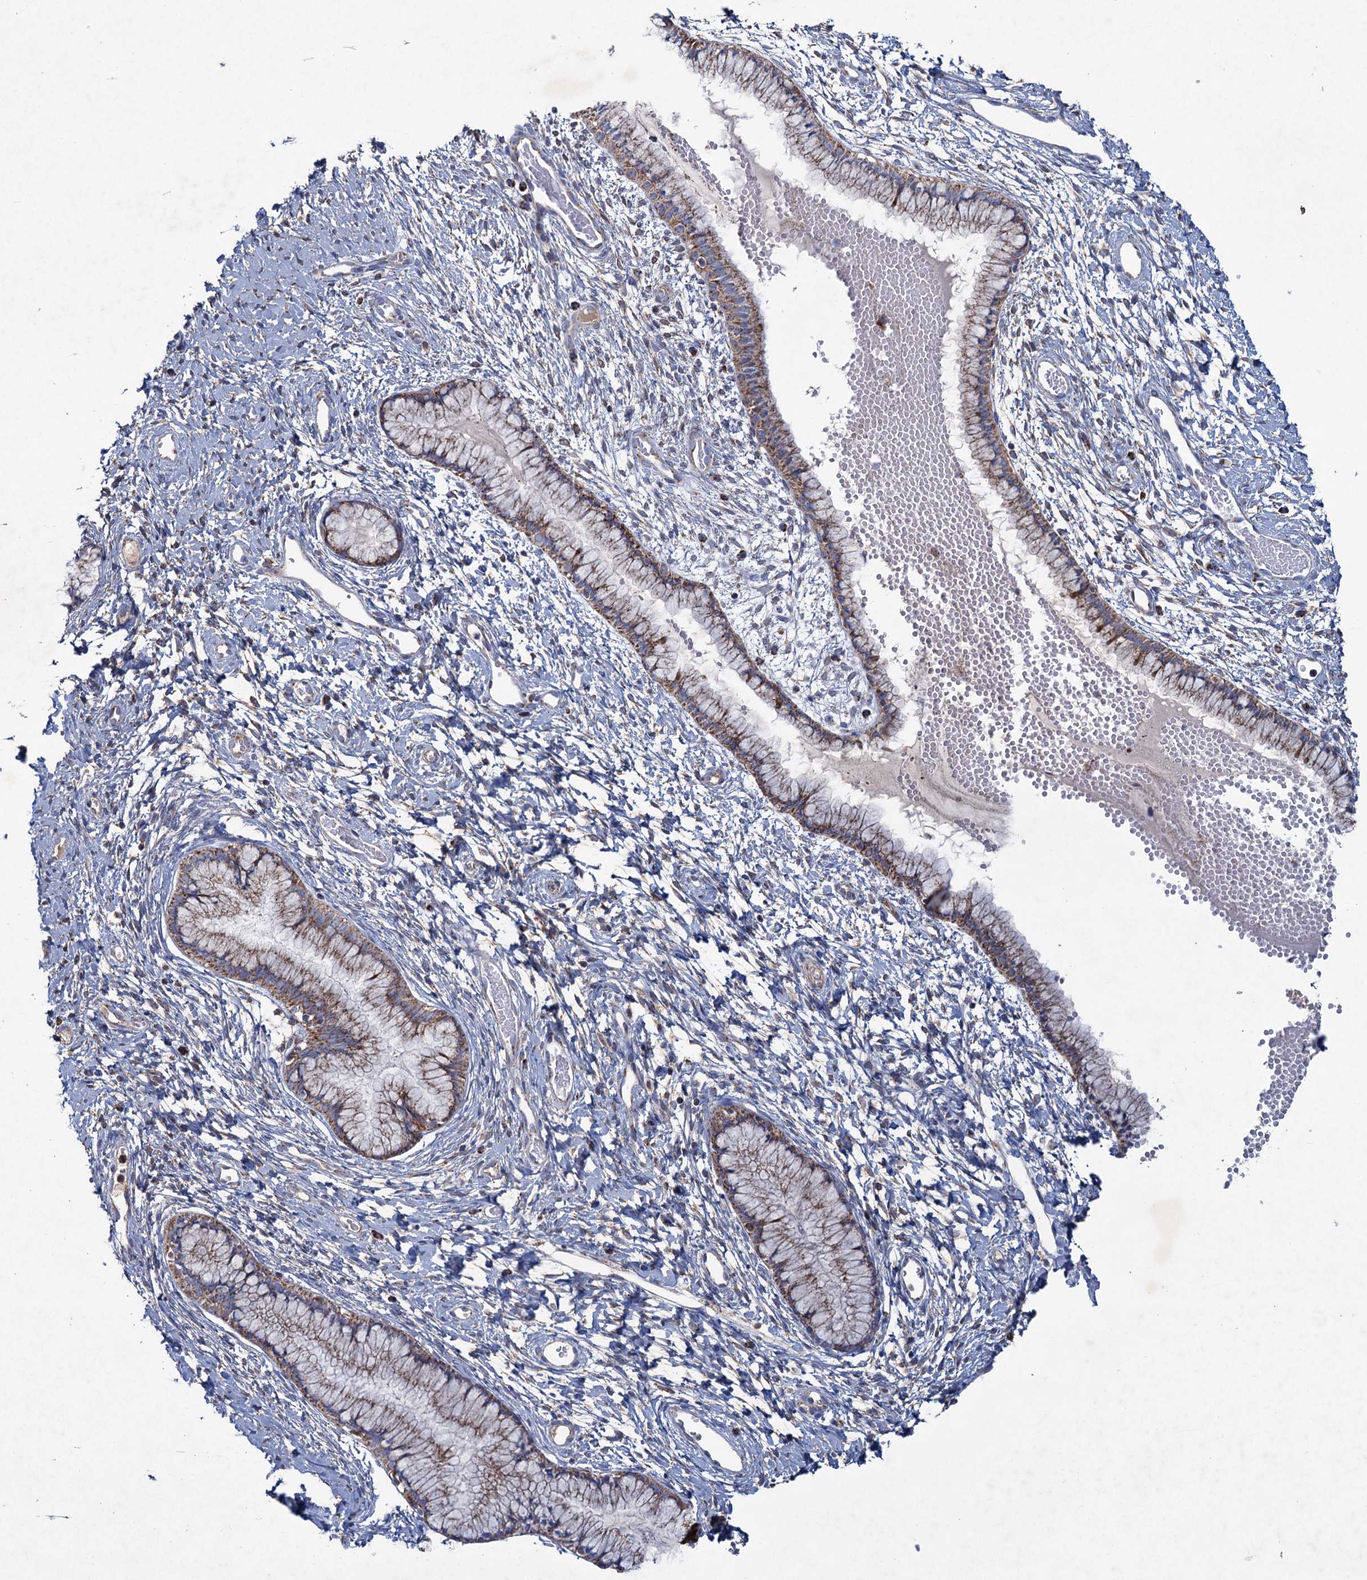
{"staining": {"intensity": "moderate", "quantity": "25%-75%", "location": "cytoplasmic/membranous"}, "tissue": "cervix", "cell_type": "Glandular cells", "image_type": "normal", "snomed": [{"axis": "morphology", "description": "Normal tissue, NOS"}, {"axis": "topography", "description": "Cervix"}], "caption": "Human cervix stained for a protein (brown) displays moderate cytoplasmic/membranous positive staining in approximately 25%-75% of glandular cells.", "gene": "GTPBP3", "patient": {"sex": "female", "age": 42}}